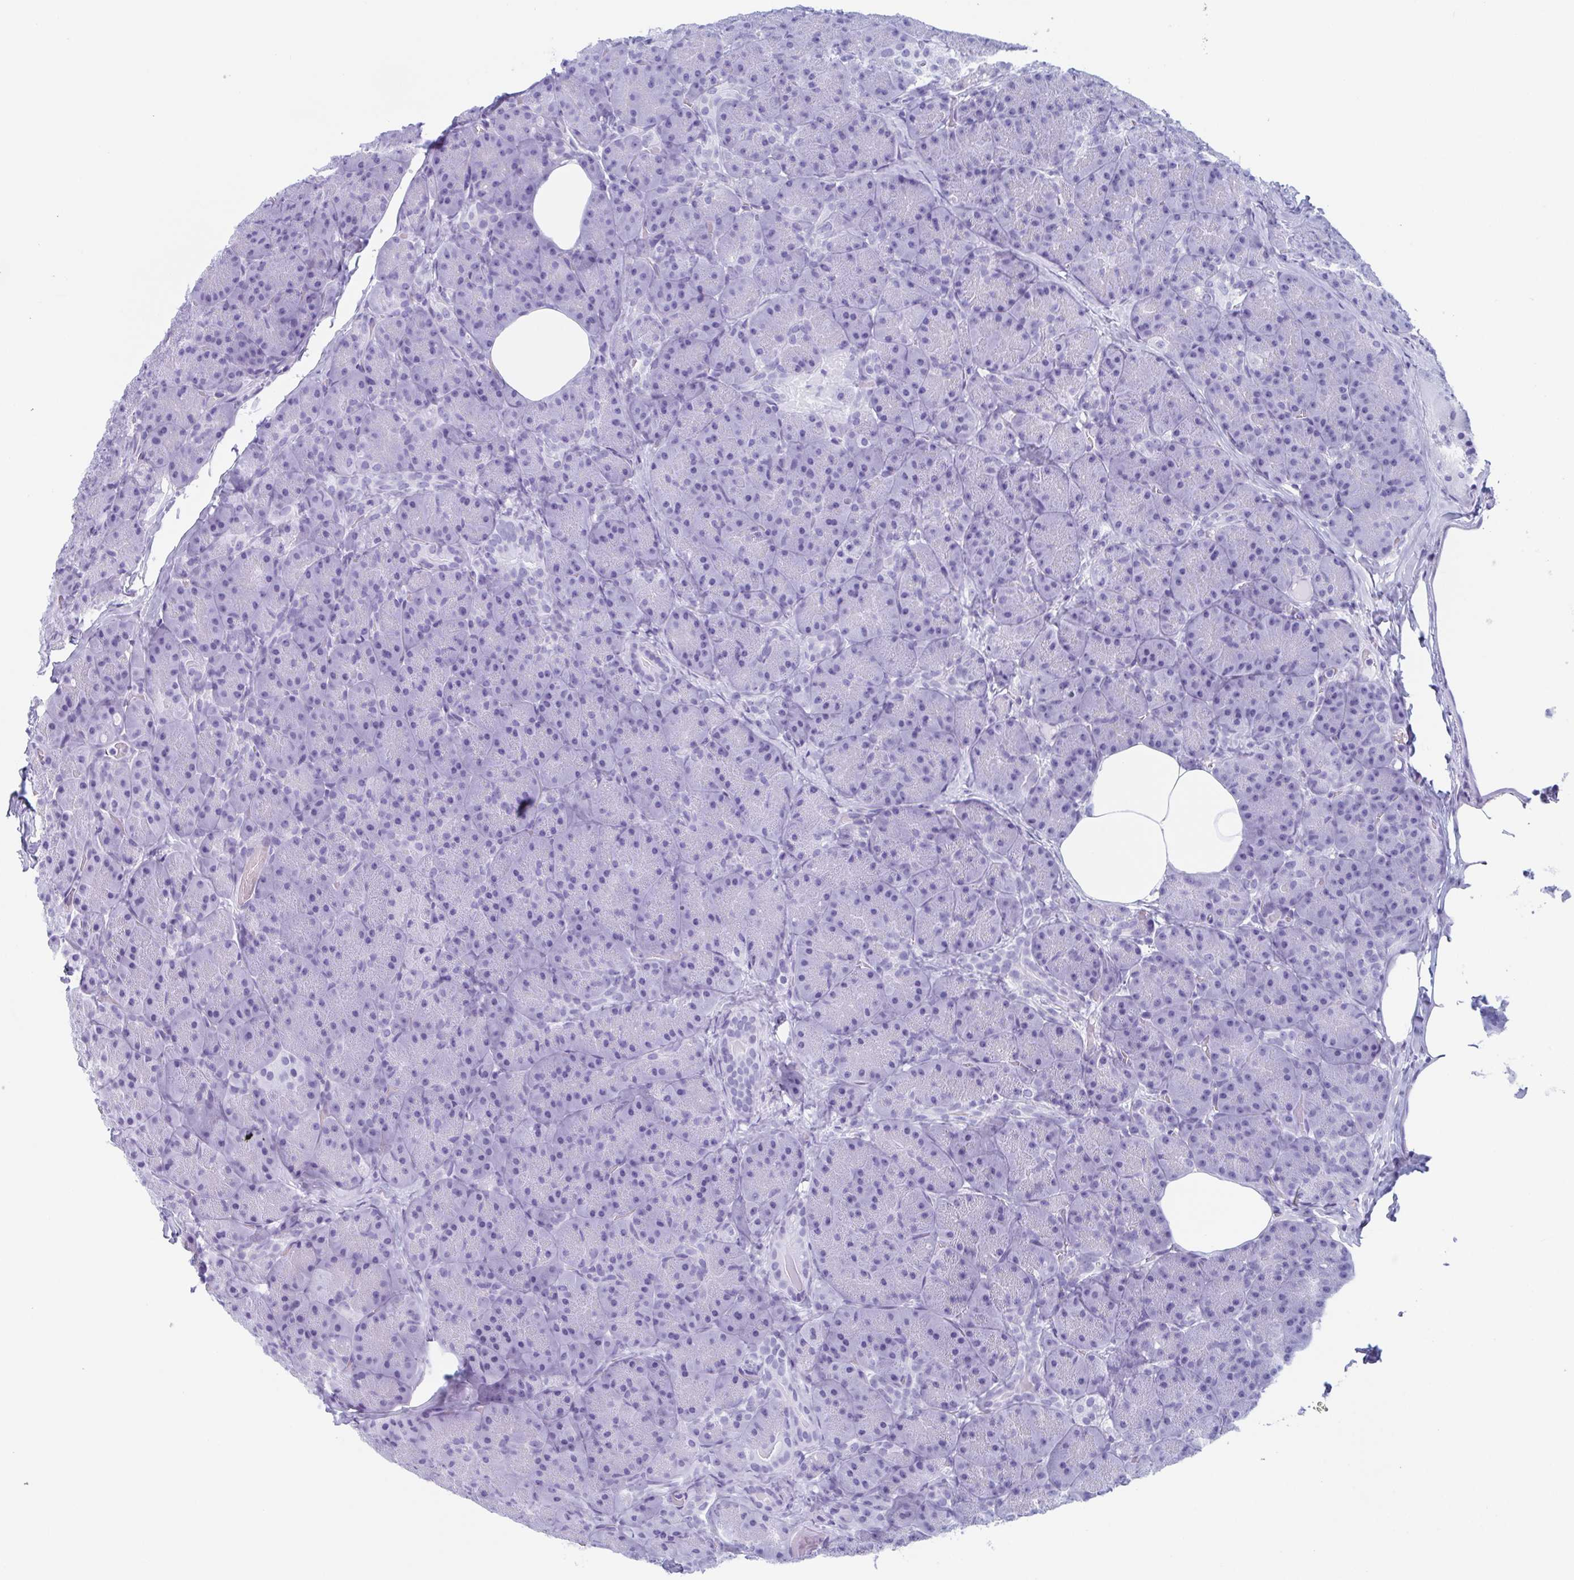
{"staining": {"intensity": "negative", "quantity": "none", "location": "none"}, "tissue": "pancreas", "cell_type": "Exocrine glandular cells", "image_type": "normal", "snomed": [{"axis": "morphology", "description": "Normal tissue, NOS"}, {"axis": "topography", "description": "Pancreas"}], "caption": "The photomicrograph demonstrates no significant staining in exocrine glandular cells of pancreas.", "gene": "ZFP64", "patient": {"sex": "male", "age": 57}}